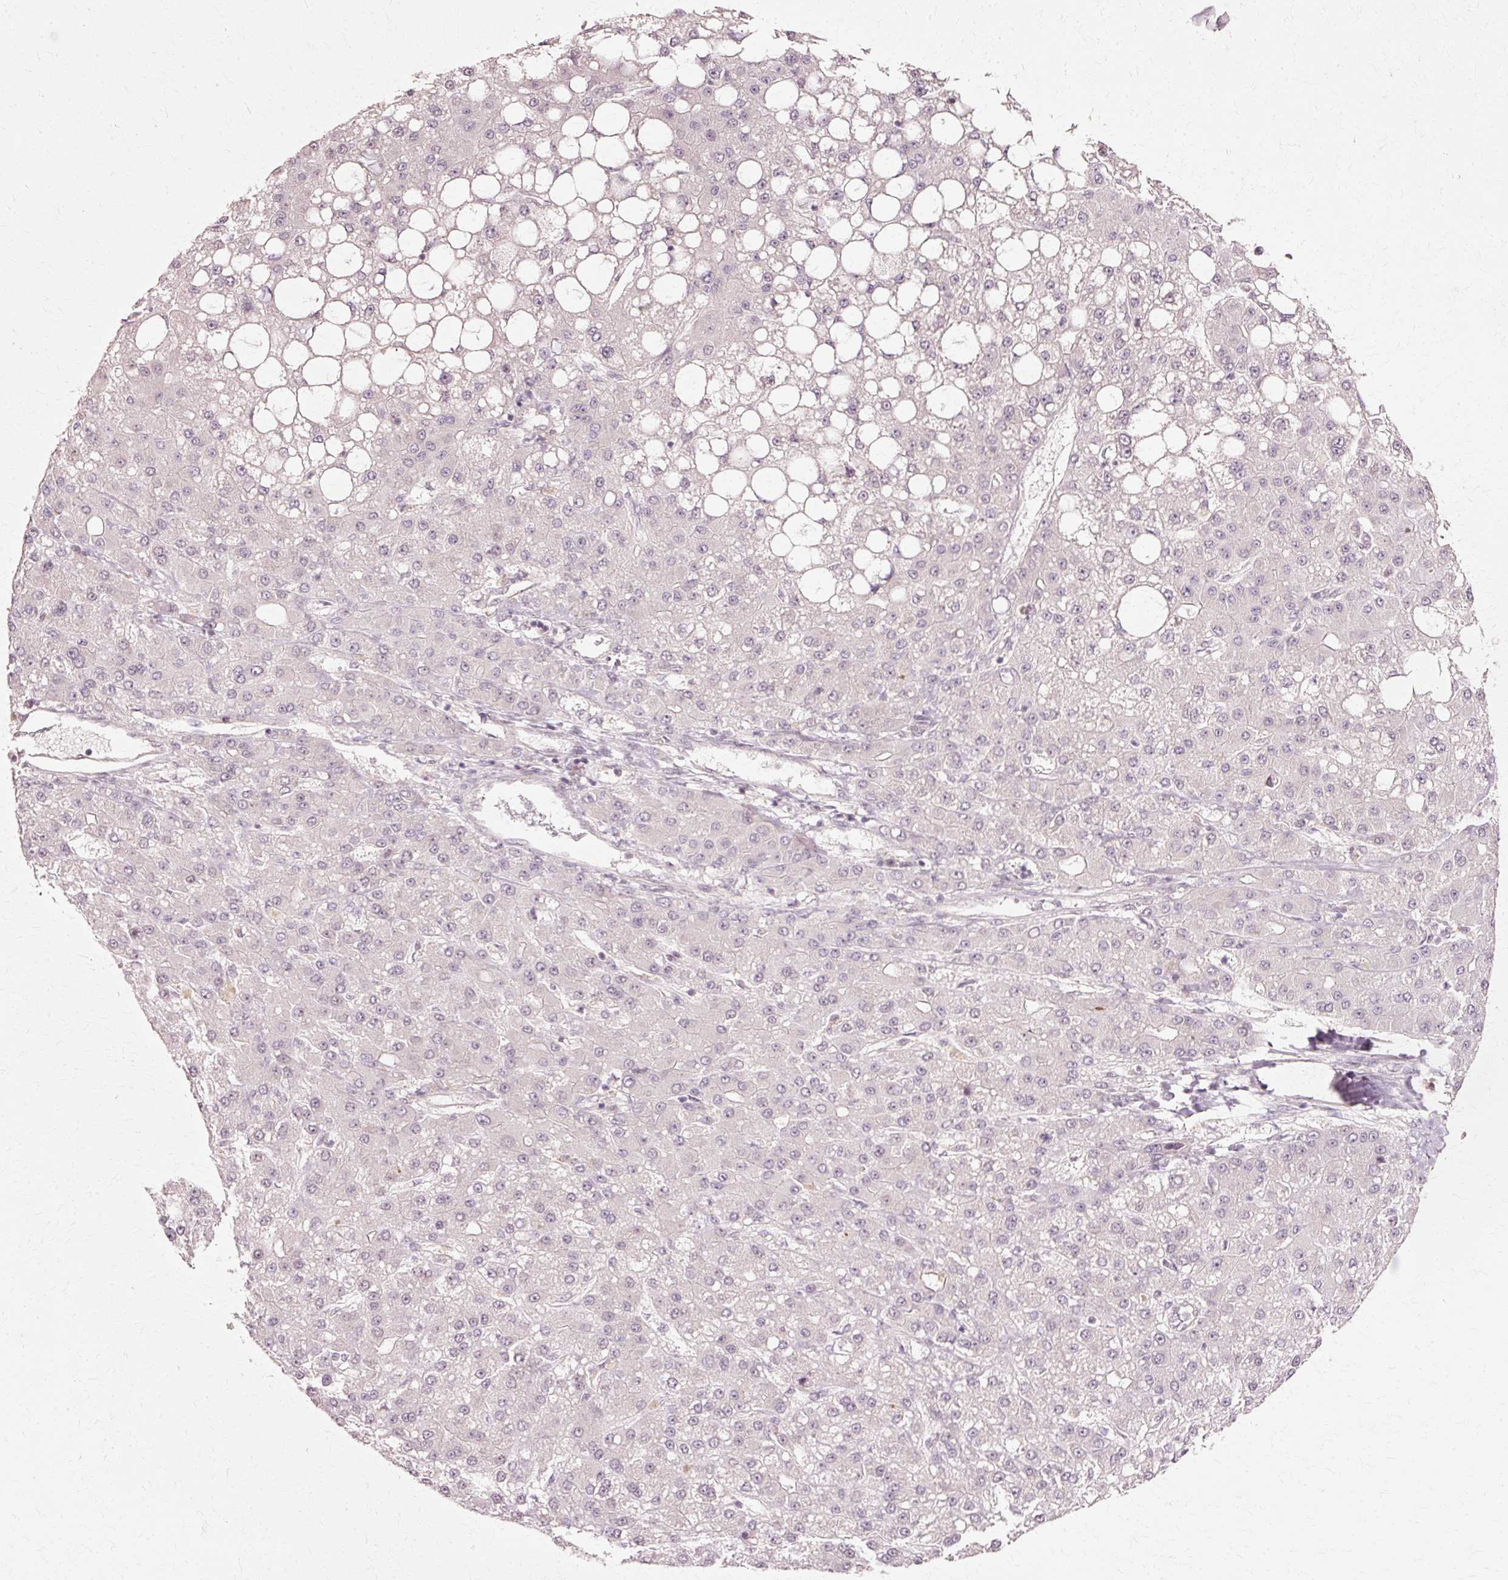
{"staining": {"intensity": "weak", "quantity": "<25%", "location": "nuclear"}, "tissue": "liver cancer", "cell_type": "Tumor cells", "image_type": "cancer", "snomed": [{"axis": "morphology", "description": "Carcinoma, Hepatocellular, NOS"}, {"axis": "topography", "description": "Liver"}], "caption": "Tumor cells show no significant protein positivity in liver cancer. Brightfield microscopy of IHC stained with DAB (brown) and hematoxylin (blue), captured at high magnification.", "gene": "RGPD5", "patient": {"sex": "male", "age": 67}}